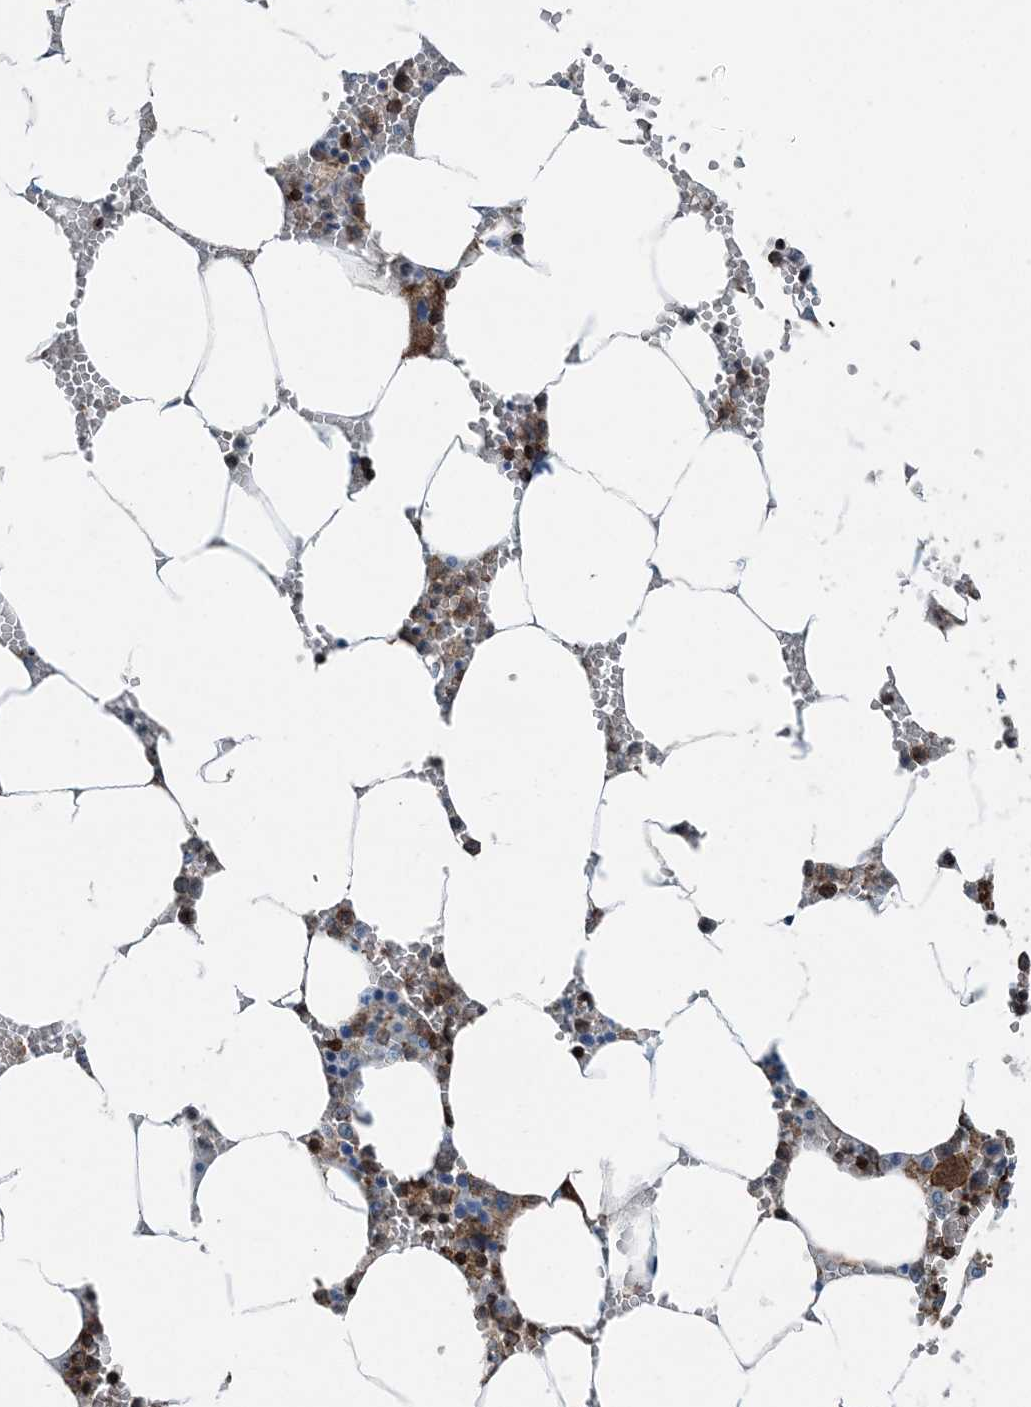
{"staining": {"intensity": "moderate", "quantity": "25%-75%", "location": "cytoplasmic/membranous"}, "tissue": "bone marrow", "cell_type": "Hematopoietic cells", "image_type": "normal", "snomed": [{"axis": "morphology", "description": "Normal tissue, NOS"}, {"axis": "topography", "description": "Bone marrow"}], "caption": "The photomicrograph demonstrates a brown stain indicating the presence of a protein in the cytoplasmic/membranous of hematopoietic cells in bone marrow. (IHC, brightfield microscopy, high magnification).", "gene": "CFL1", "patient": {"sex": "male", "age": 70}}